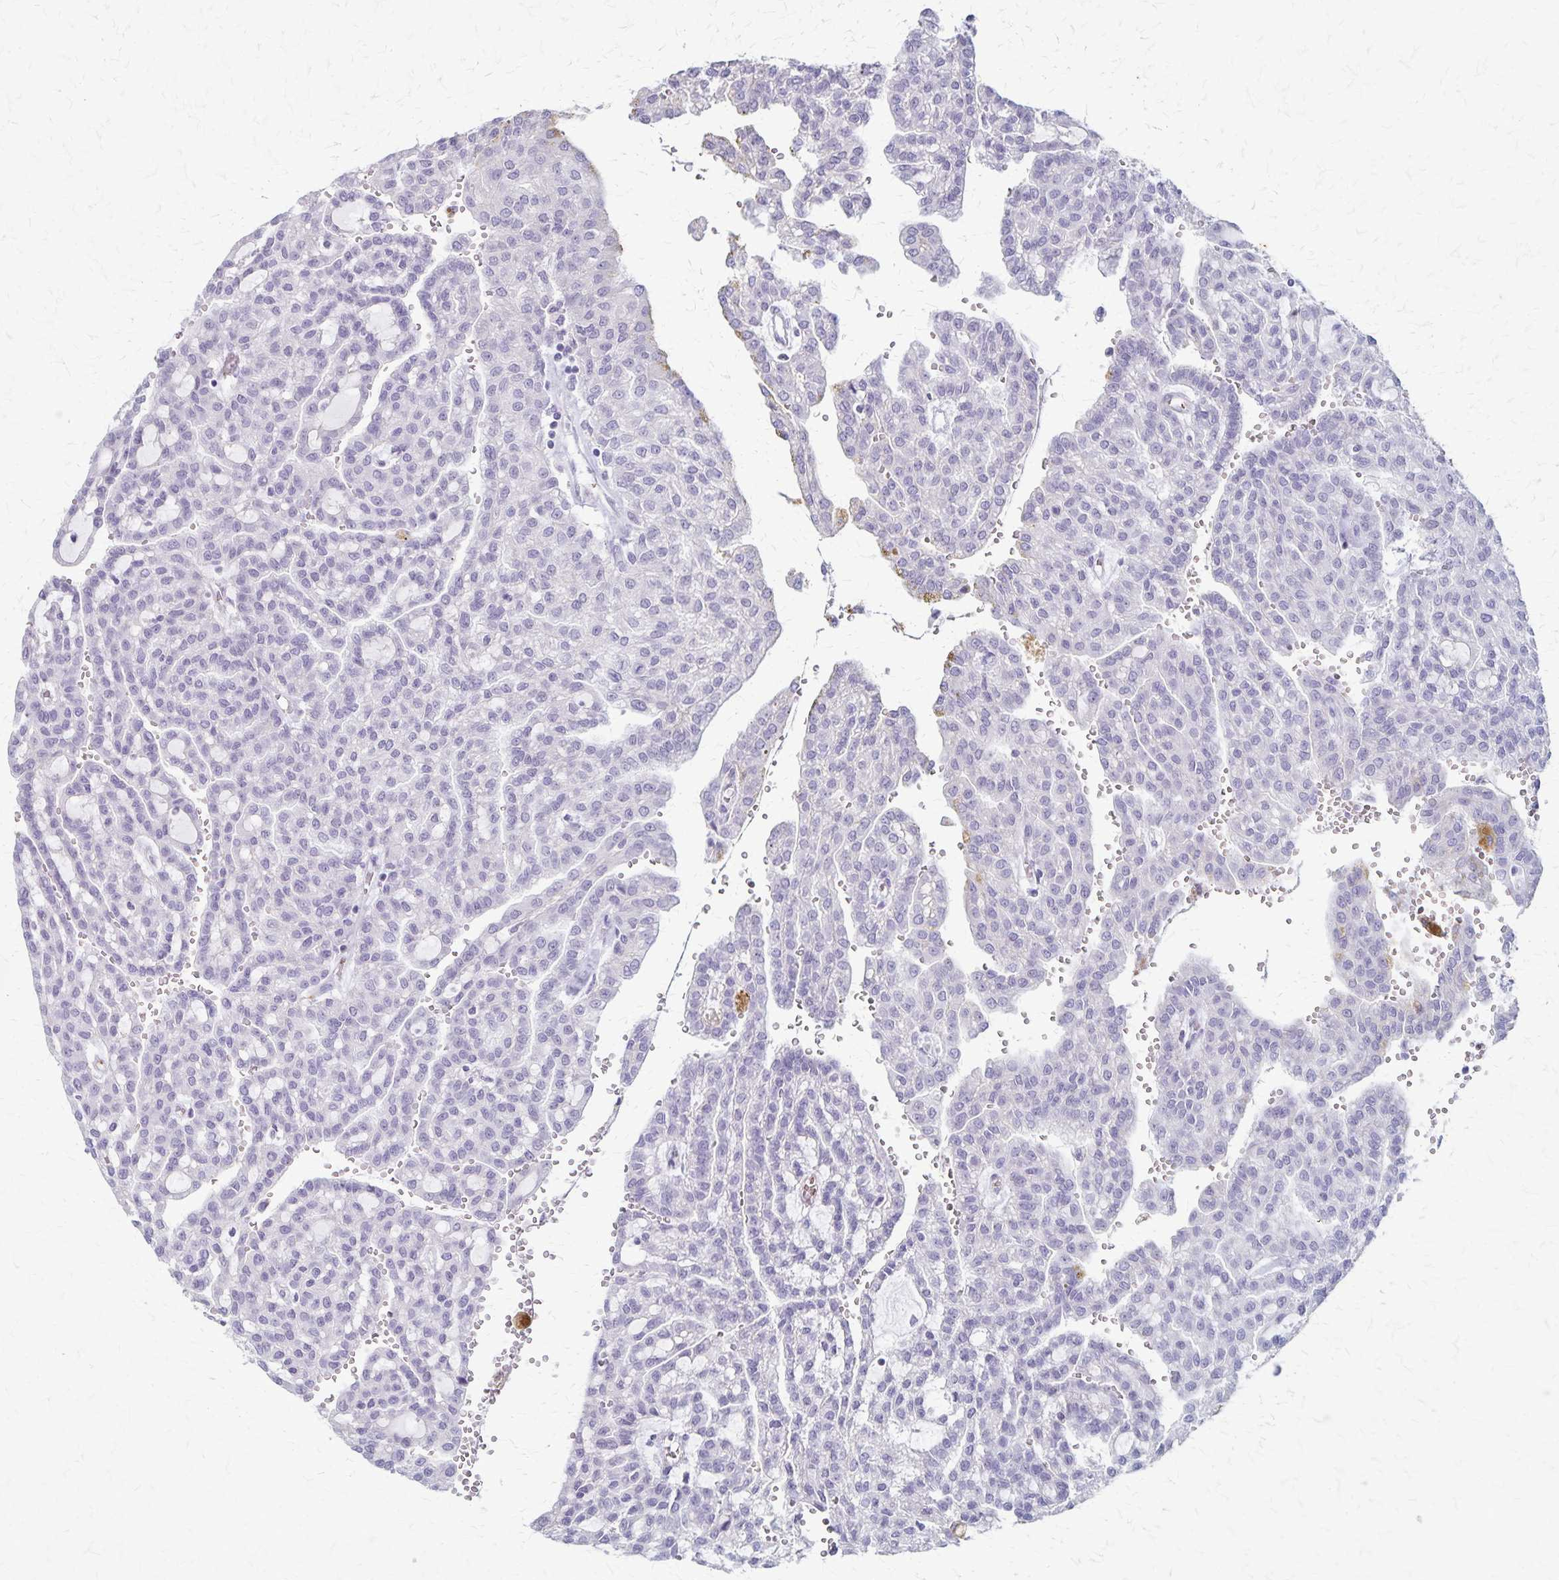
{"staining": {"intensity": "negative", "quantity": "none", "location": "none"}, "tissue": "renal cancer", "cell_type": "Tumor cells", "image_type": "cancer", "snomed": [{"axis": "morphology", "description": "Adenocarcinoma, NOS"}, {"axis": "topography", "description": "Kidney"}], "caption": "Immunohistochemistry (IHC) image of human renal cancer (adenocarcinoma) stained for a protein (brown), which demonstrates no positivity in tumor cells.", "gene": "RASL10B", "patient": {"sex": "male", "age": 63}}